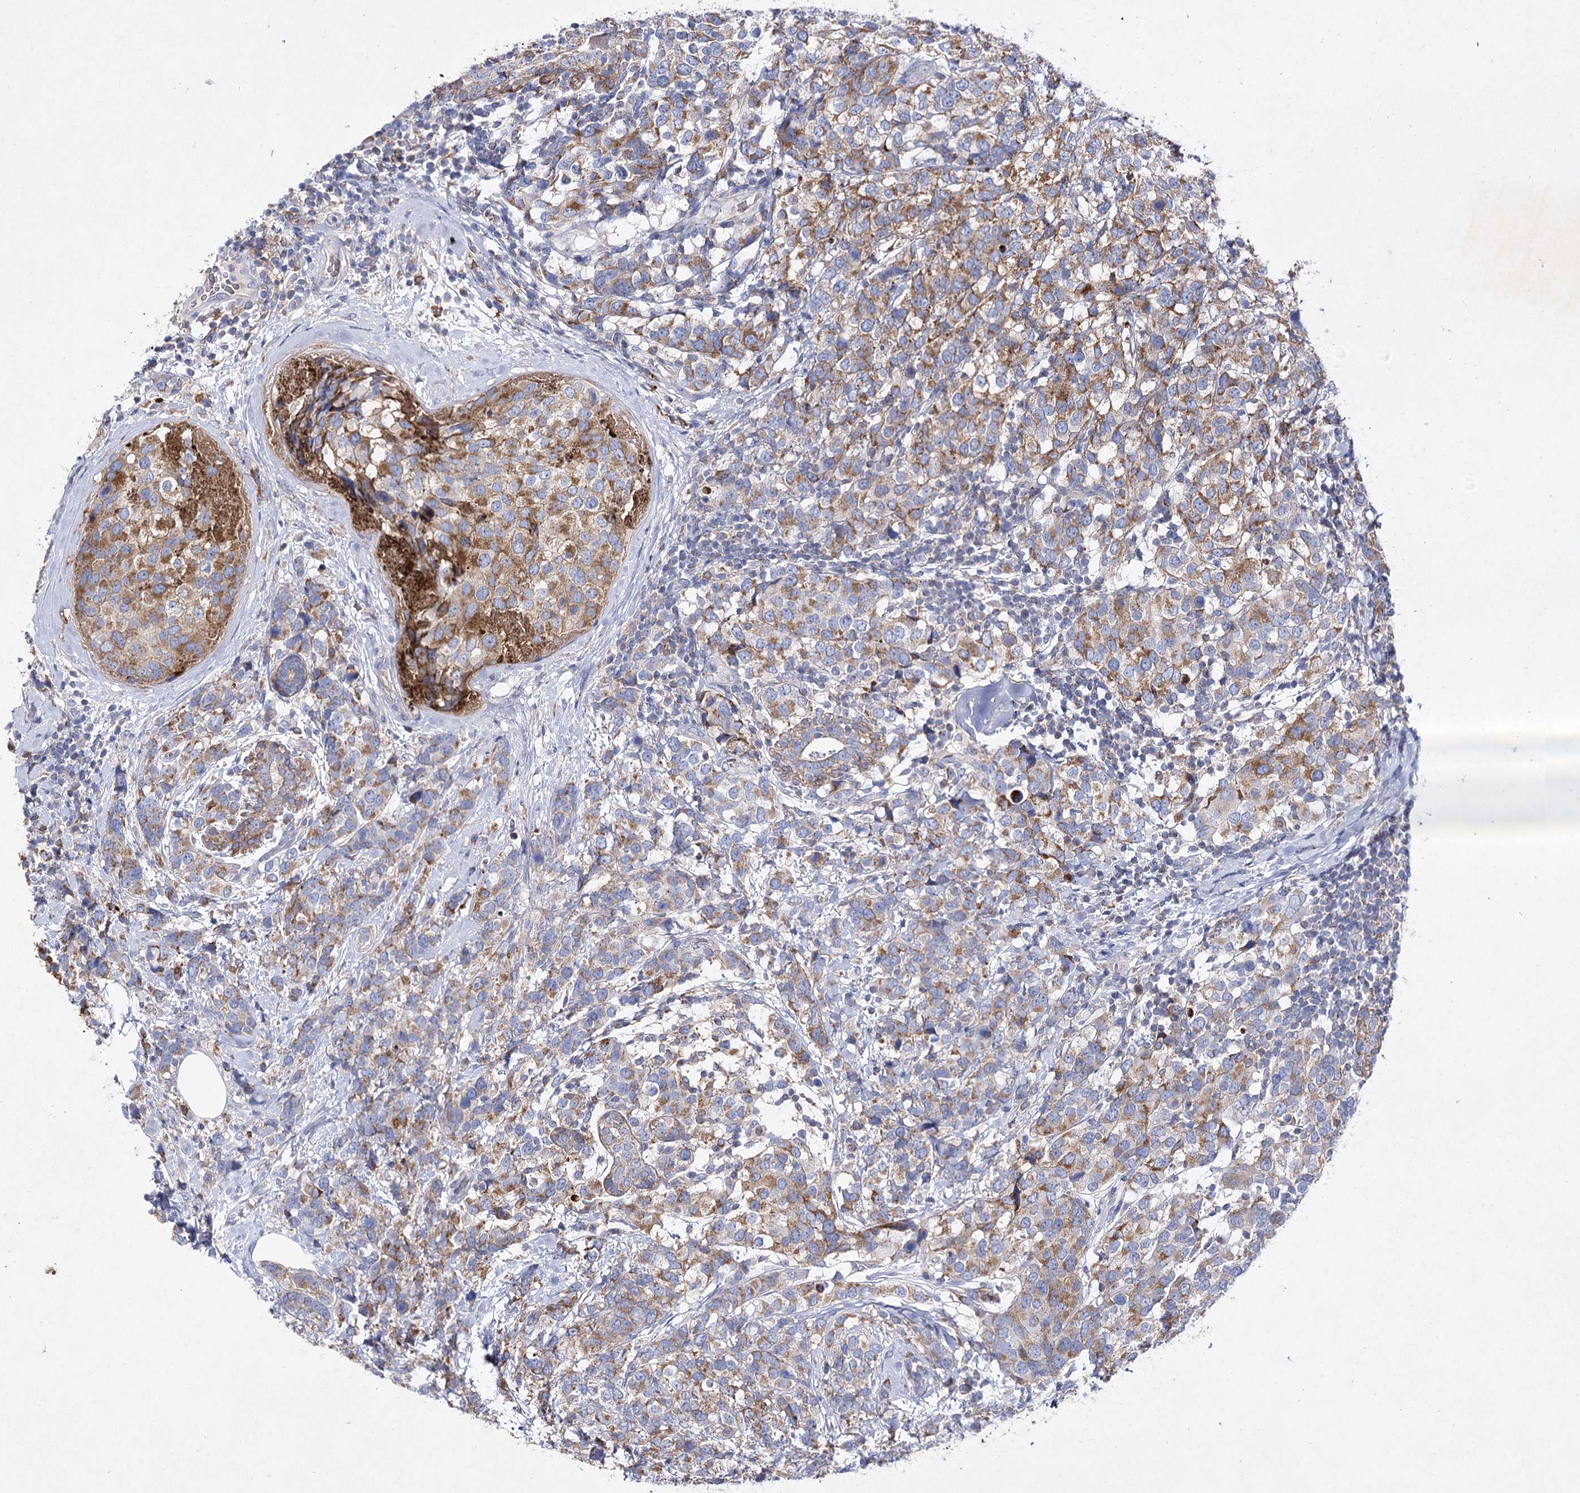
{"staining": {"intensity": "moderate", "quantity": ">75%", "location": "cytoplasmic/membranous"}, "tissue": "breast cancer", "cell_type": "Tumor cells", "image_type": "cancer", "snomed": [{"axis": "morphology", "description": "Lobular carcinoma"}, {"axis": "topography", "description": "Breast"}], "caption": "DAB (3,3'-diaminobenzidine) immunohistochemical staining of human breast cancer exhibits moderate cytoplasmic/membranous protein positivity in approximately >75% of tumor cells.", "gene": "COX15", "patient": {"sex": "female", "age": 59}}